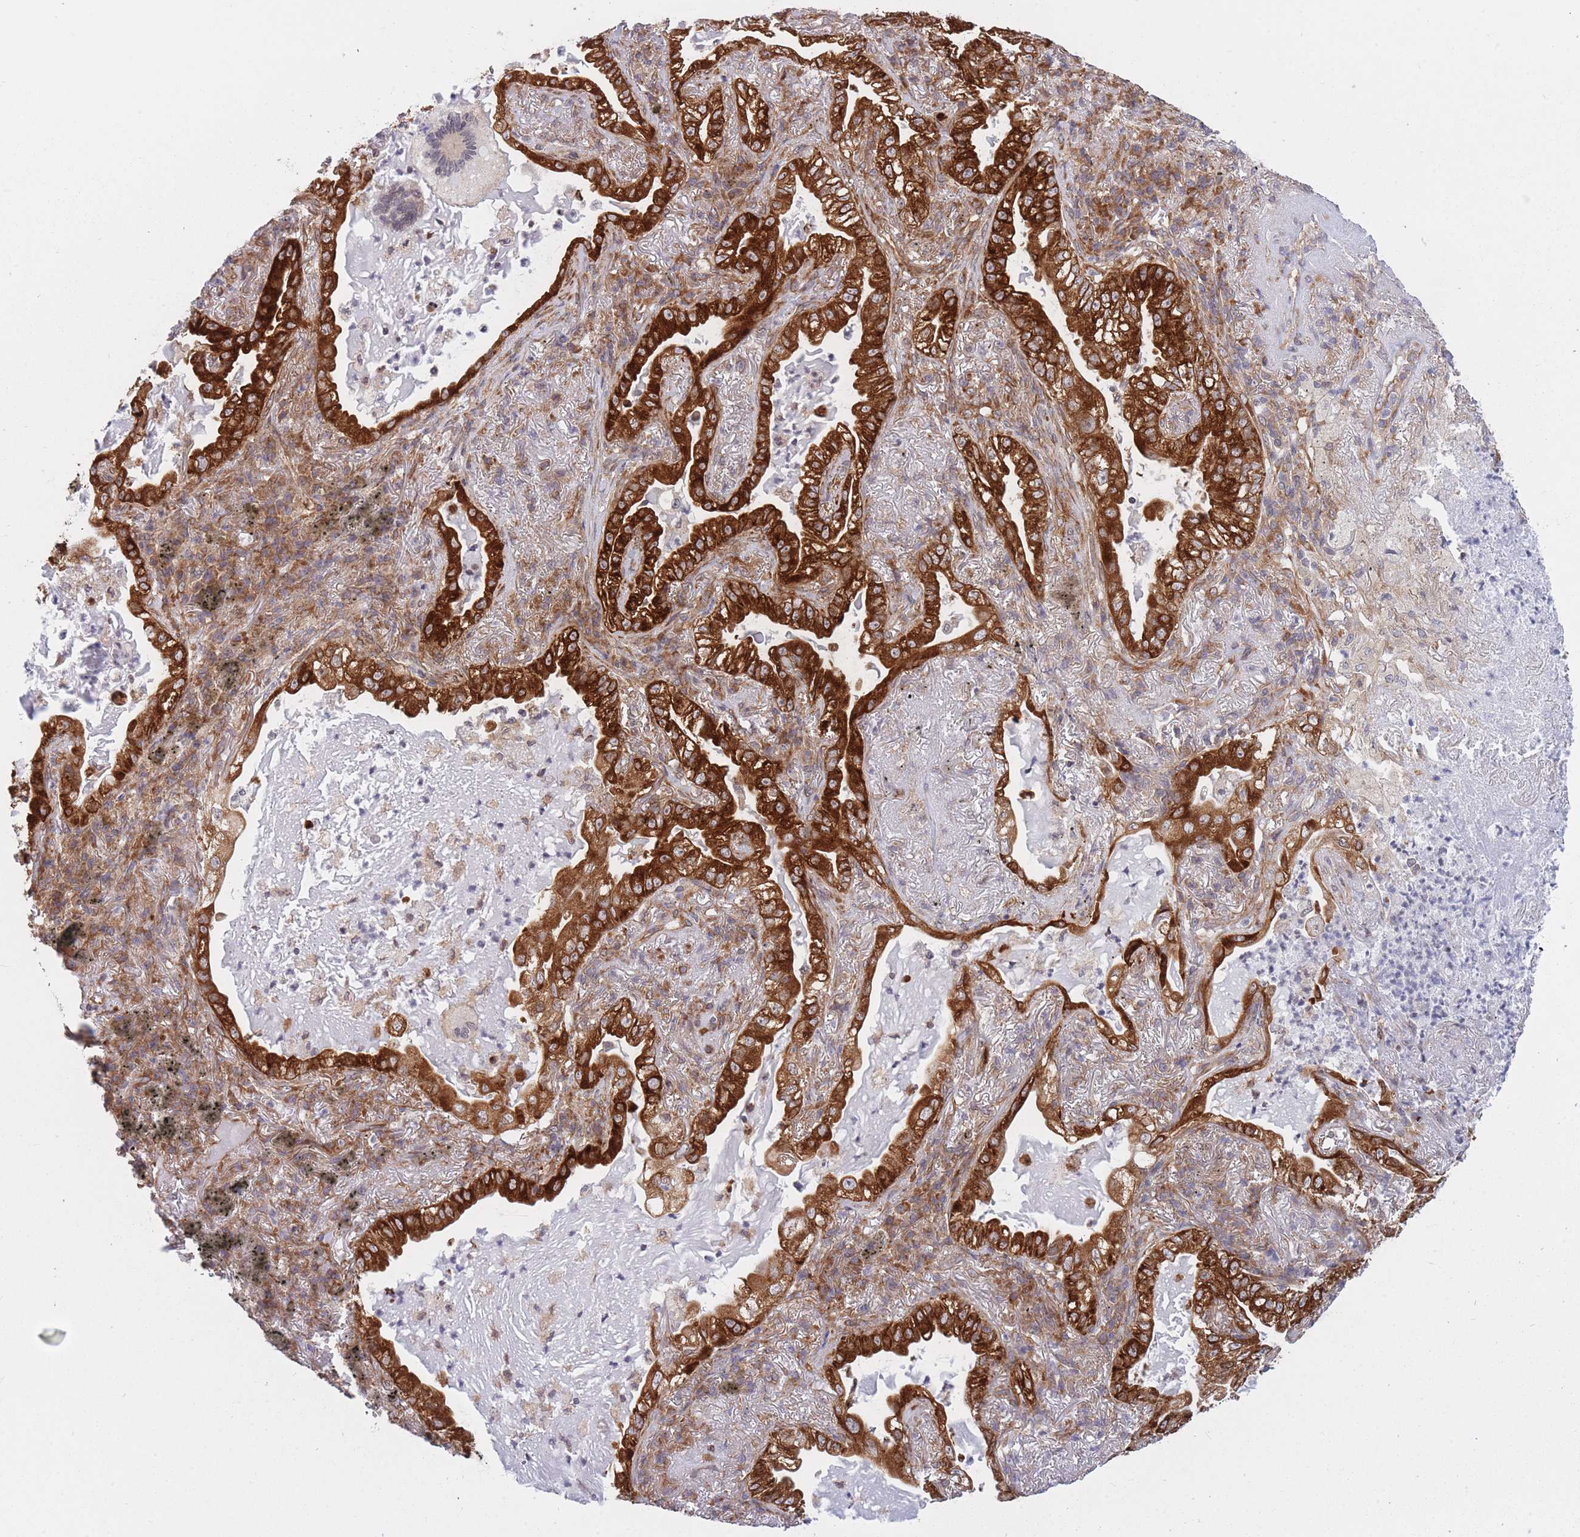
{"staining": {"intensity": "strong", "quantity": ">75%", "location": "cytoplasmic/membranous"}, "tissue": "lung cancer", "cell_type": "Tumor cells", "image_type": "cancer", "snomed": [{"axis": "morphology", "description": "Adenocarcinoma, NOS"}, {"axis": "topography", "description": "Lung"}], "caption": "Lung cancer (adenocarcinoma) stained for a protein (brown) displays strong cytoplasmic/membranous positive positivity in about >75% of tumor cells.", "gene": "CCDC124", "patient": {"sex": "female", "age": 73}}